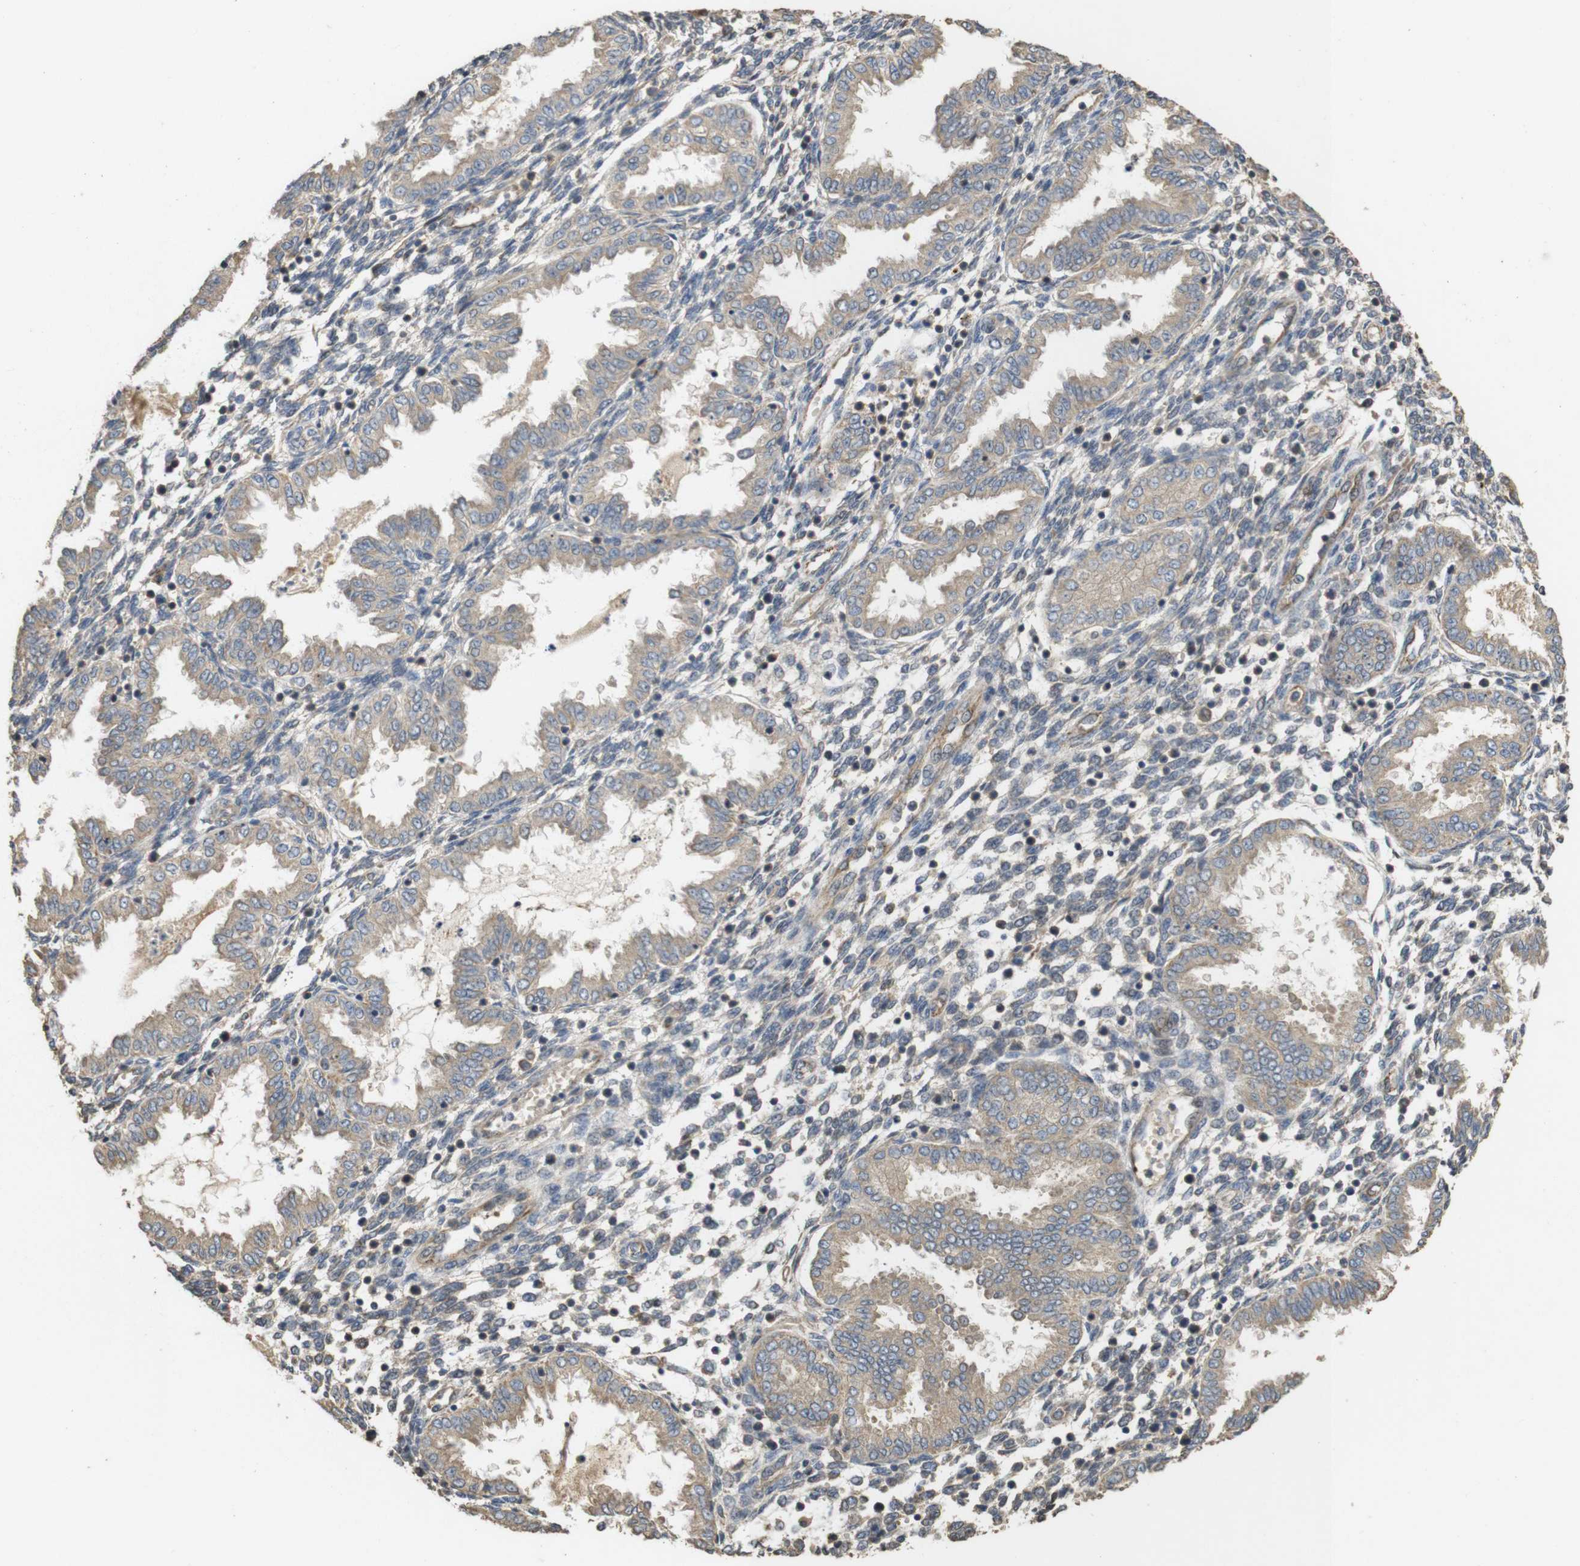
{"staining": {"intensity": "weak", "quantity": ">75%", "location": "cytoplasmic/membranous"}, "tissue": "endometrium", "cell_type": "Cells in endometrial stroma", "image_type": "normal", "snomed": [{"axis": "morphology", "description": "Normal tissue, NOS"}, {"axis": "topography", "description": "Endometrium"}], "caption": "Cells in endometrial stroma exhibit low levels of weak cytoplasmic/membranous expression in about >75% of cells in normal endometrium.", "gene": "PCDHB10", "patient": {"sex": "female", "age": 33}}